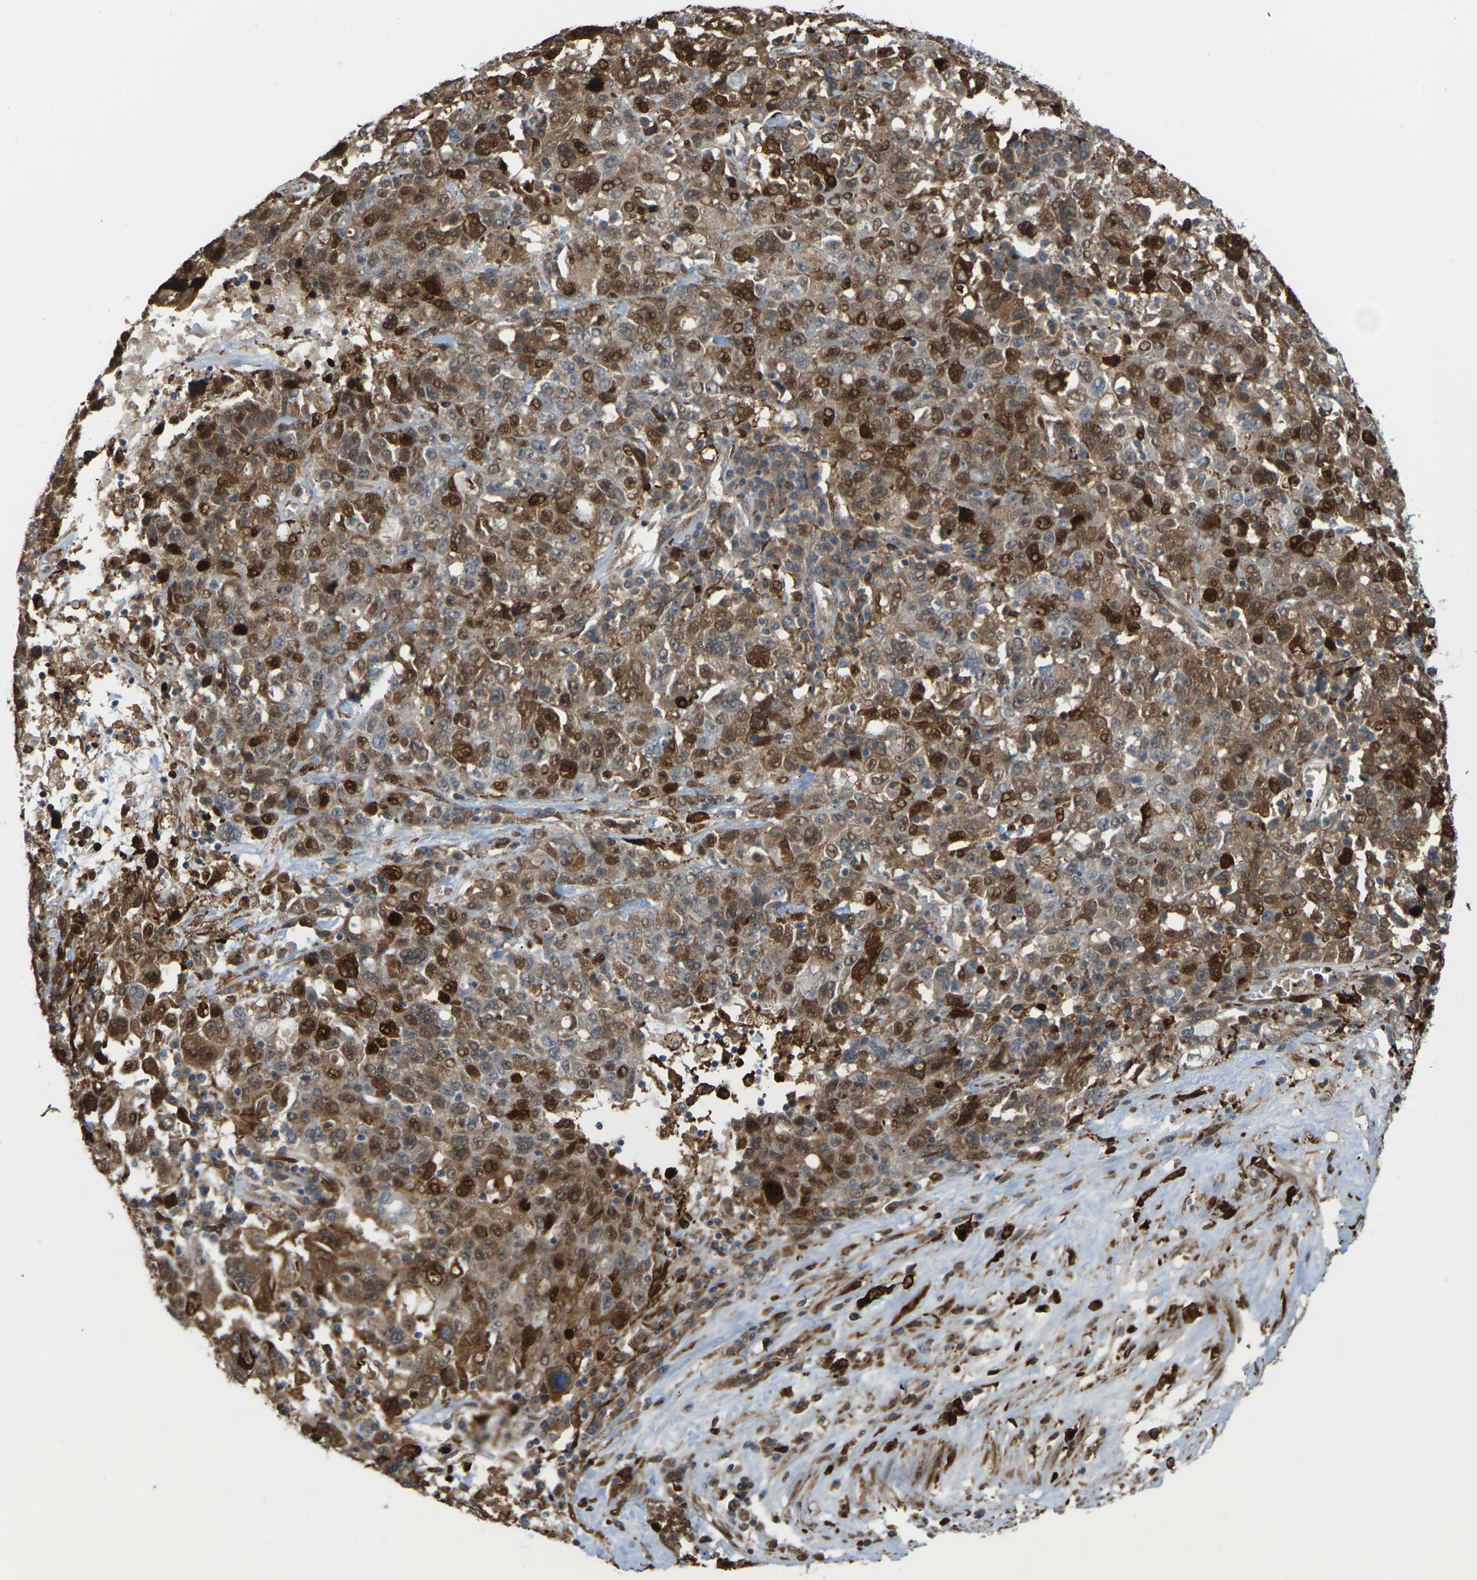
{"staining": {"intensity": "moderate", "quantity": ">75%", "location": "cytoplasmic/membranous,nuclear"}, "tissue": "ovarian cancer", "cell_type": "Tumor cells", "image_type": "cancer", "snomed": [{"axis": "morphology", "description": "Carcinoma, endometroid"}, {"axis": "topography", "description": "Ovary"}], "caption": "IHC of human ovarian cancer demonstrates medium levels of moderate cytoplasmic/membranous and nuclear staining in approximately >75% of tumor cells. IHC stains the protein of interest in brown and the nuclei are stained blue.", "gene": "ROBO1", "patient": {"sex": "female", "age": 62}}